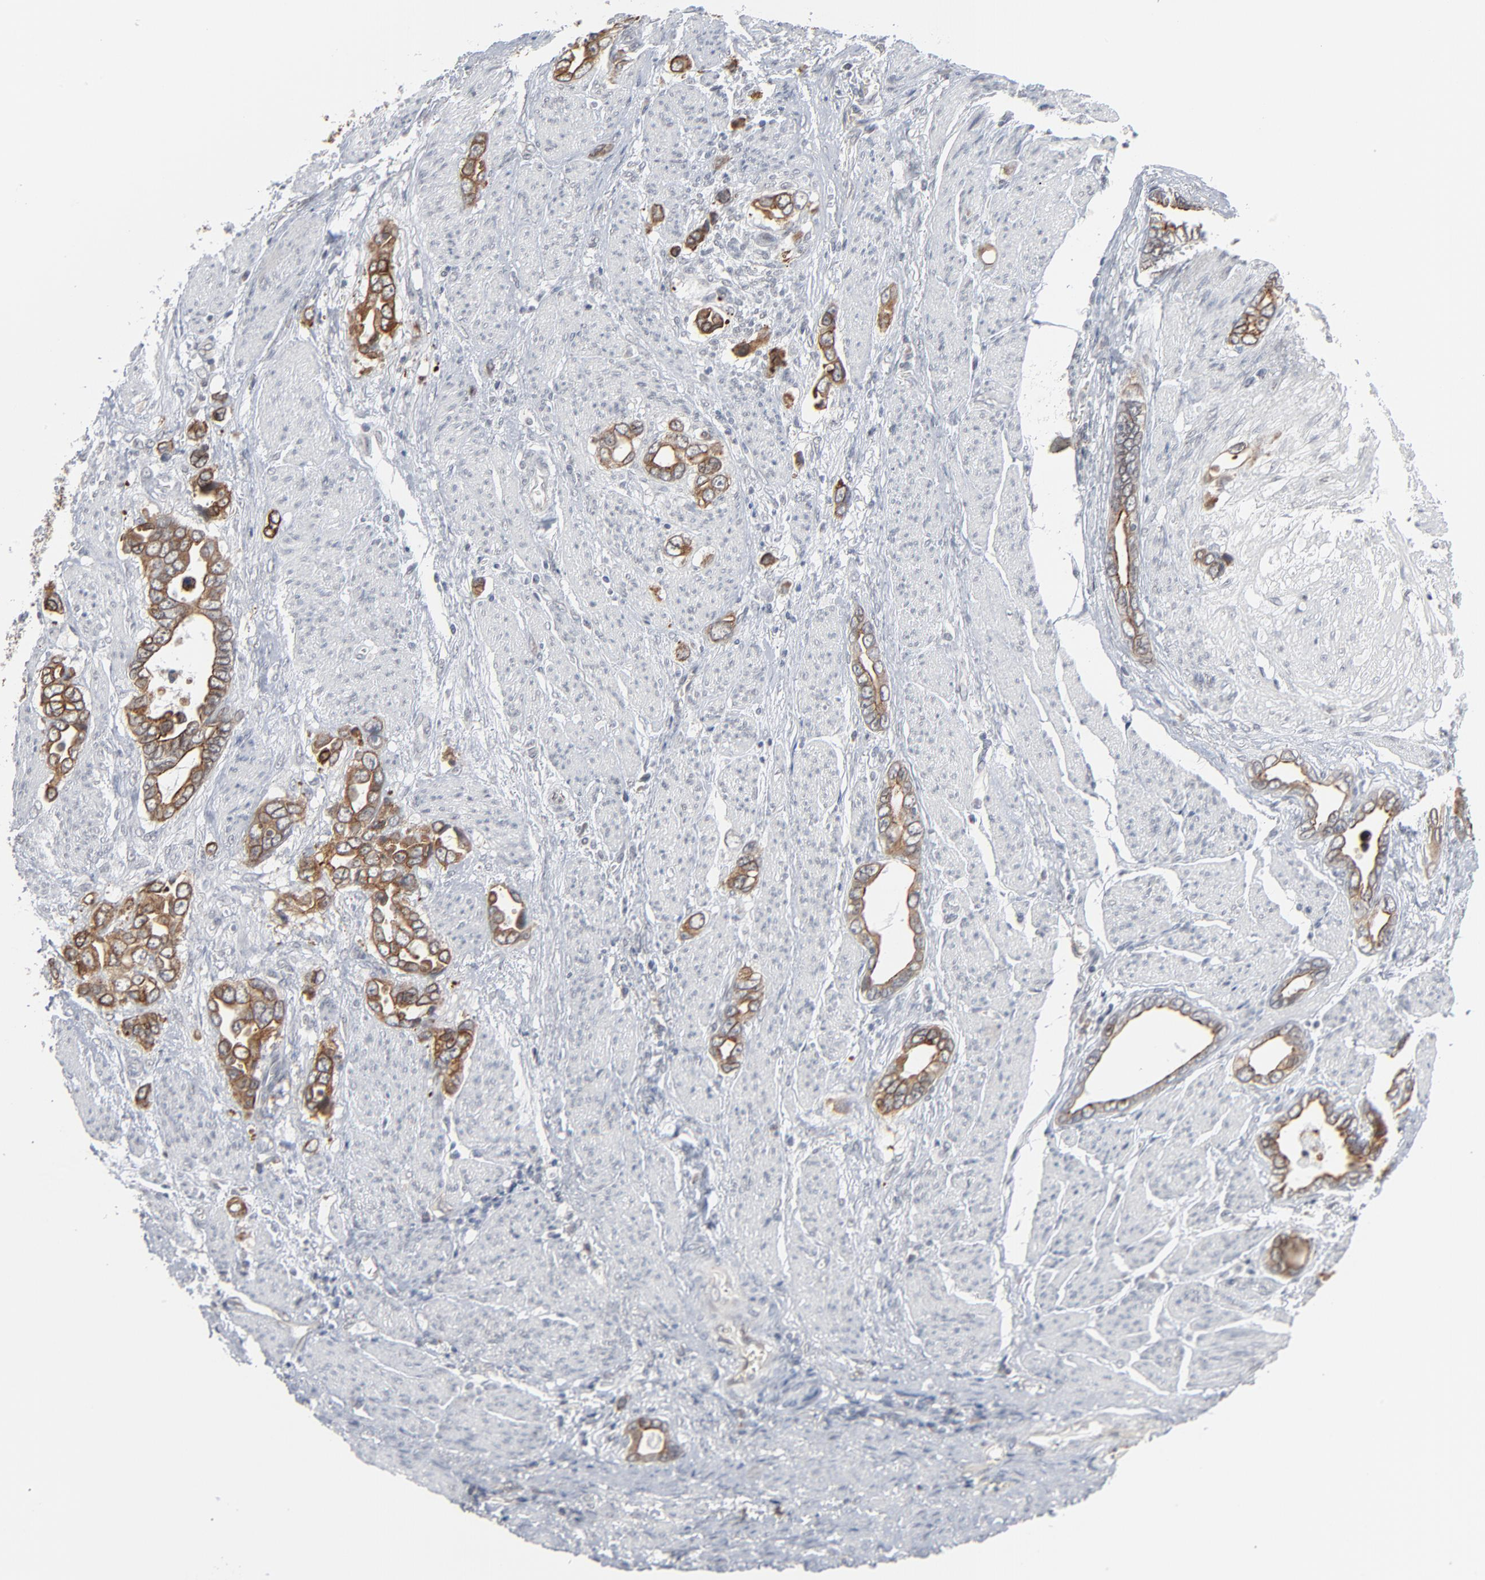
{"staining": {"intensity": "moderate", "quantity": ">75%", "location": "cytoplasmic/membranous"}, "tissue": "stomach cancer", "cell_type": "Tumor cells", "image_type": "cancer", "snomed": [{"axis": "morphology", "description": "Adenocarcinoma, NOS"}, {"axis": "topography", "description": "Stomach"}], "caption": "Brown immunohistochemical staining in human adenocarcinoma (stomach) demonstrates moderate cytoplasmic/membranous positivity in approximately >75% of tumor cells.", "gene": "ITPR3", "patient": {"sex": "male", "age": 78}}